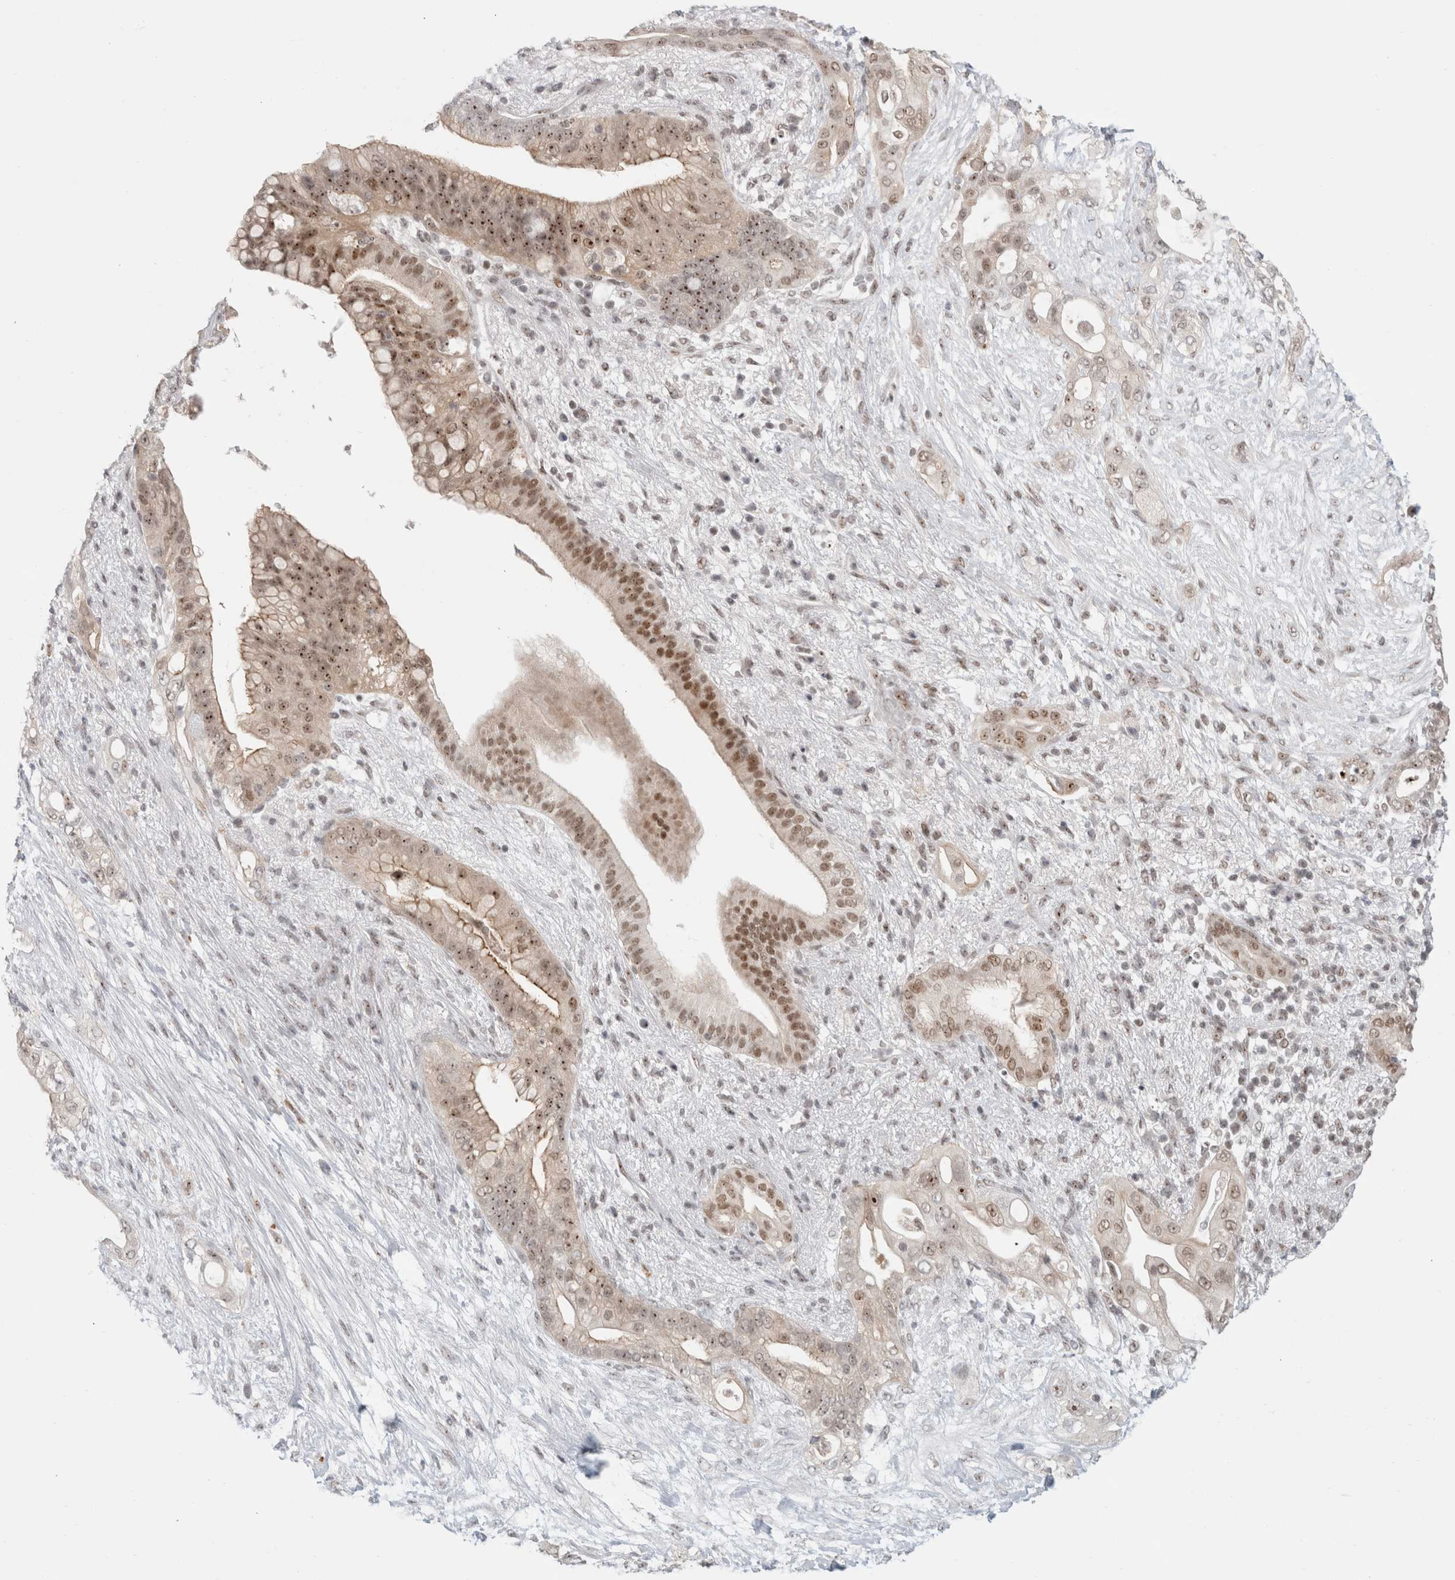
{"staining": {"intensity": "moderate", "quantity": ">75%", "location": "cytoplasmic/membranous,nuclear"}, "tissue": "pancreatic cancer", "cell_type": "Tumor cells", "image_type": "cancer", "snomed": [{"axis": "morphology", "description": "Adenocarcinoma, NOS"}, {"axis": "topography", "description": "Pancreas"}], "caption": "Immunohistochemistry (IHC) of adenocarcinoma (pancreatic) shows medium levels of moderate cytoplasmic/membranous and nuclear positivity in approximately >75% of tumor cells.", "gene": "SENP6", "patient": {"sex": "male", "age": 53}}